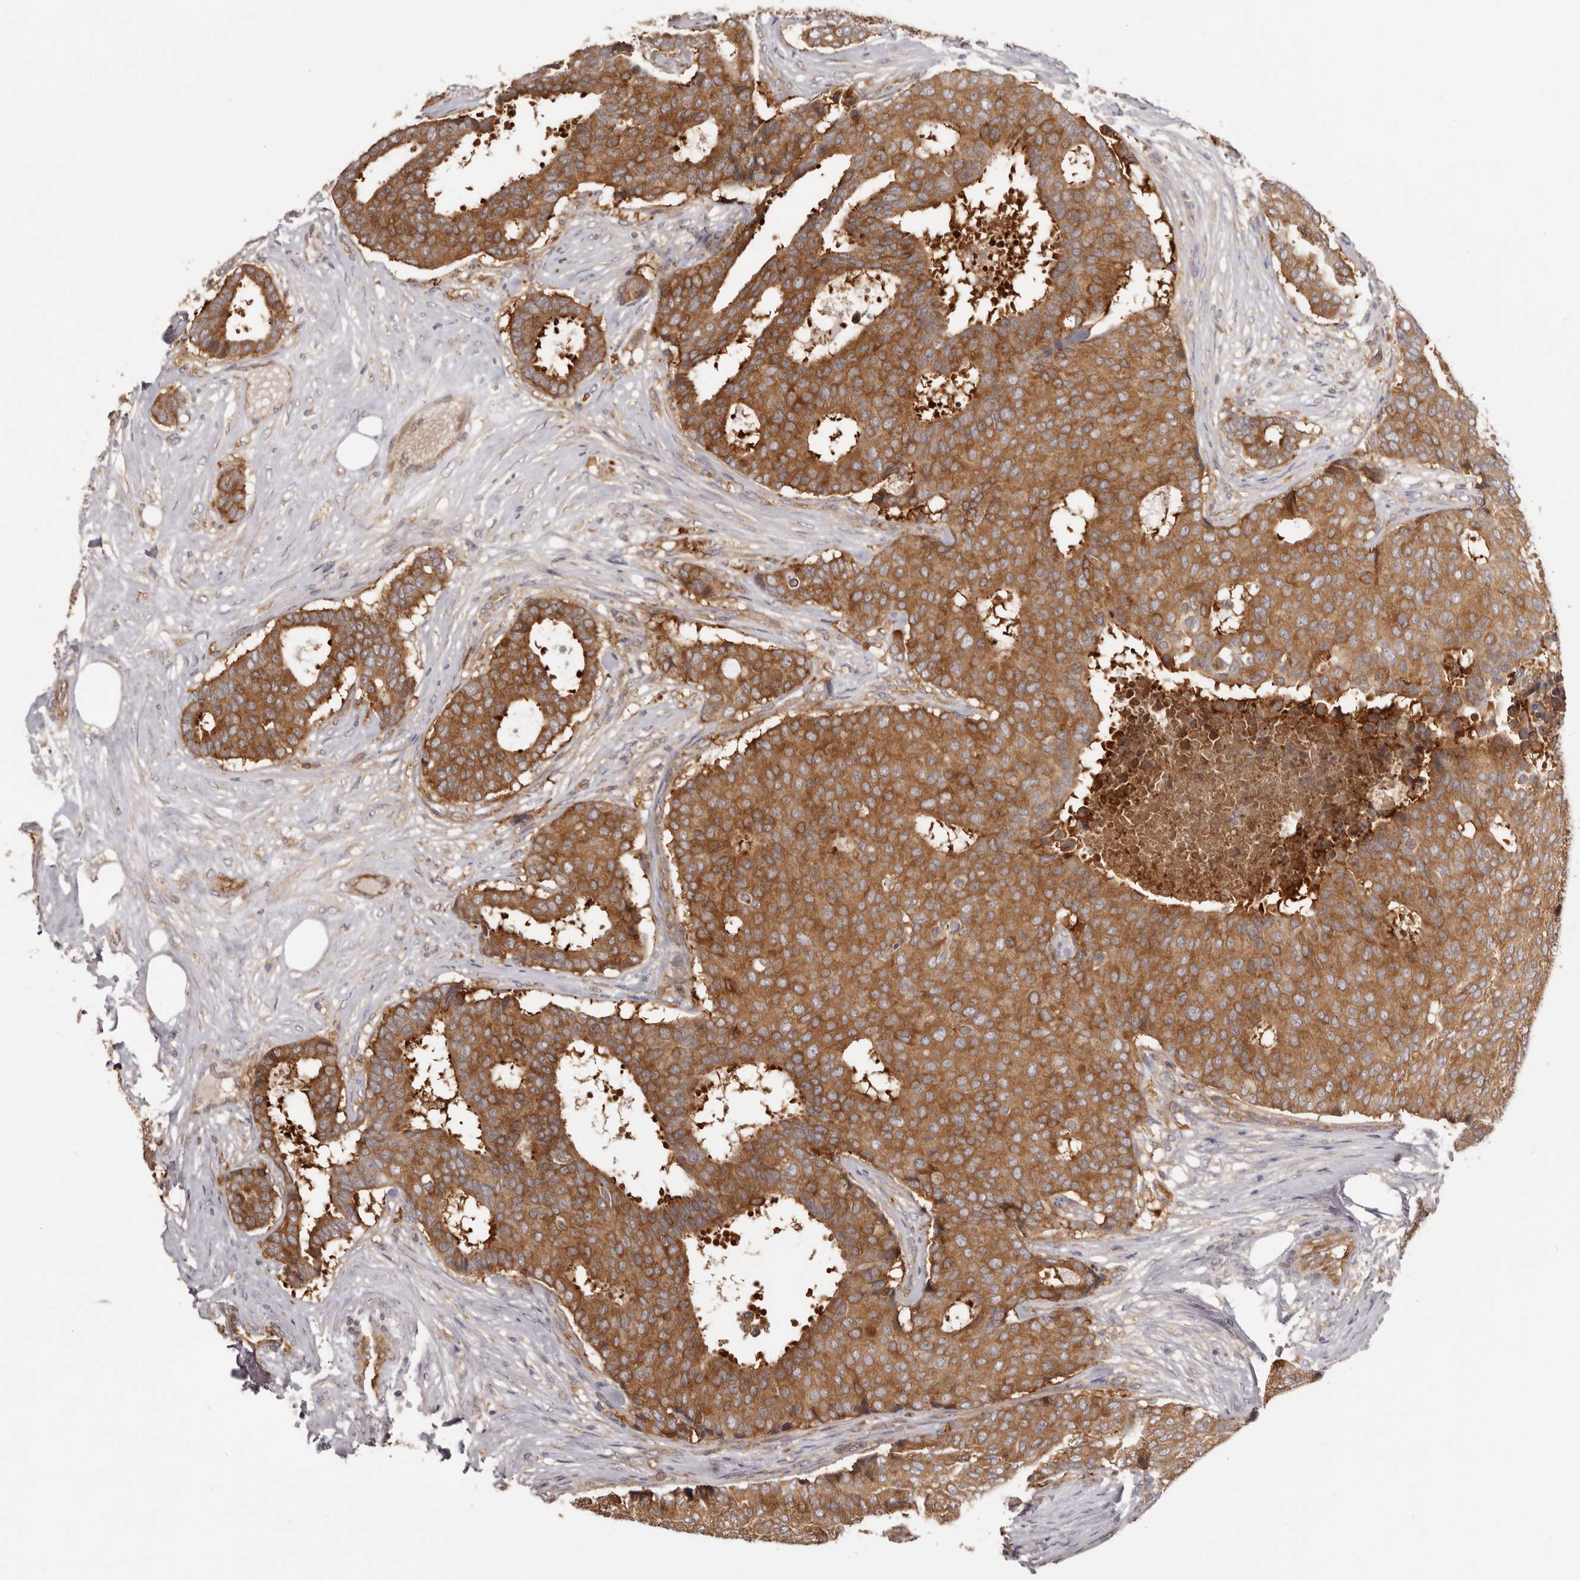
{"staining": {"intensity": "strong", "quantity": ">75%", "location": "cytoplasmic/membranous"}, "tissue": "breast cancer", "cell_type": "Tumor cells", "image_type": "cancer", "snomed": [{"axis": "morphology", "description": "Duct carcinoma"}, {"axis": "topography", "description": "Breast"}], "caption": "Approximately >75% of tumor cells in human breast cancer exhibit strong cytoplasmic/membranous protein positivity as visualized by brown immunohistochemical staining.", "gene": "EEF1E1", "patient": {"sex": "female", "age": 75}}